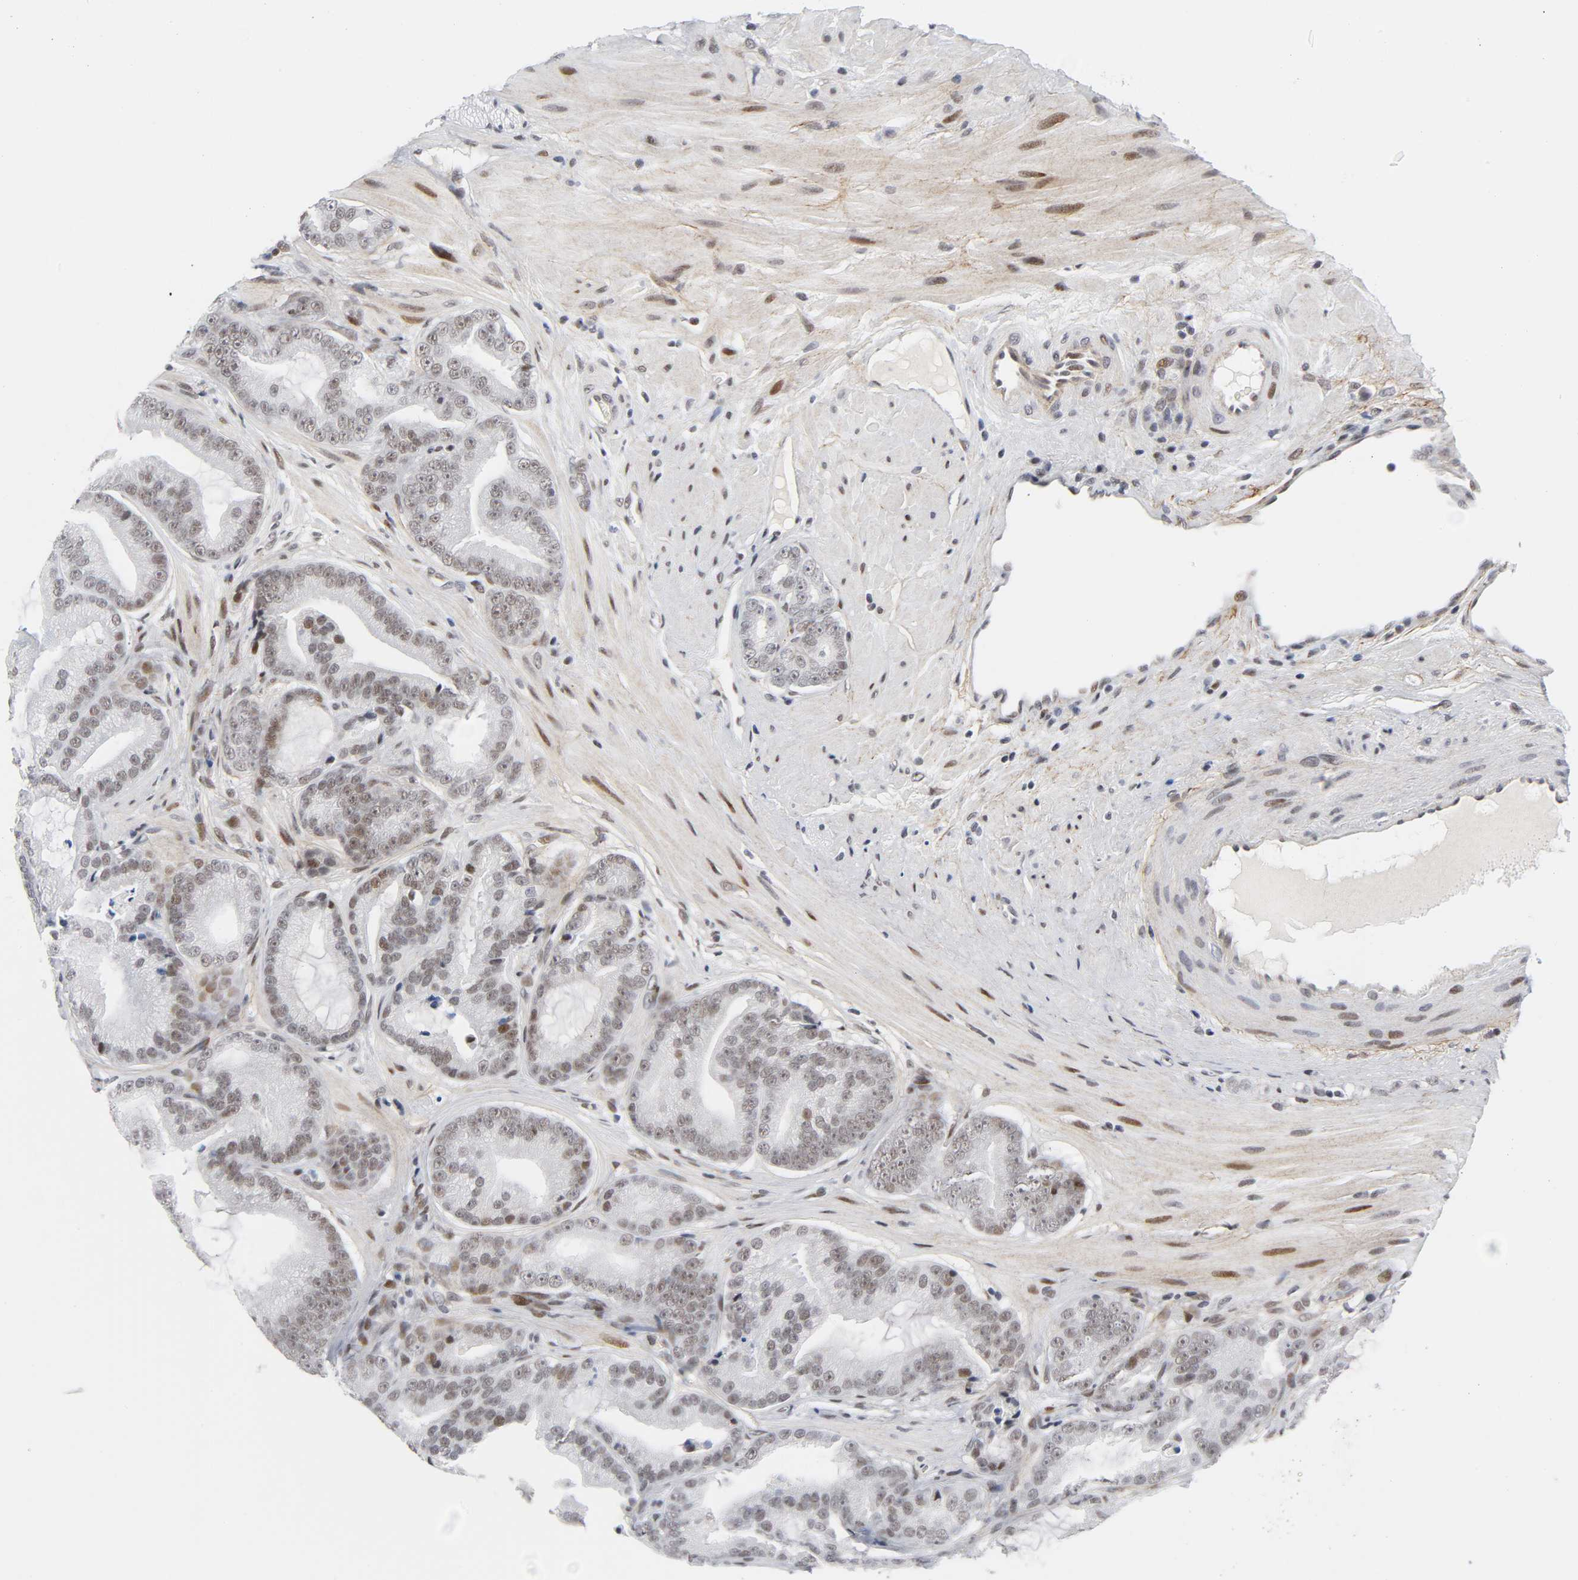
{"staining": {"intensity": "weak", "quantity": ">75%", "location": "nuclear"}, "tissue": "prostate cancer", "cell_type": "Tumor cells", "image_type": "cancer", "snomed": [{"axis": "morphology", "description": "Adenocarcinoma, Low grade"}, {"axis": "topography", "description": "Prostate"}], "caption": "Immunohistochemistry (IHC) of prostate cancer demonstrates low levels of weak nuclear expression in approximately >75% of tumor cells.", "gene": "DIDO1", "patient": {"sex": "male", "age": 58}}